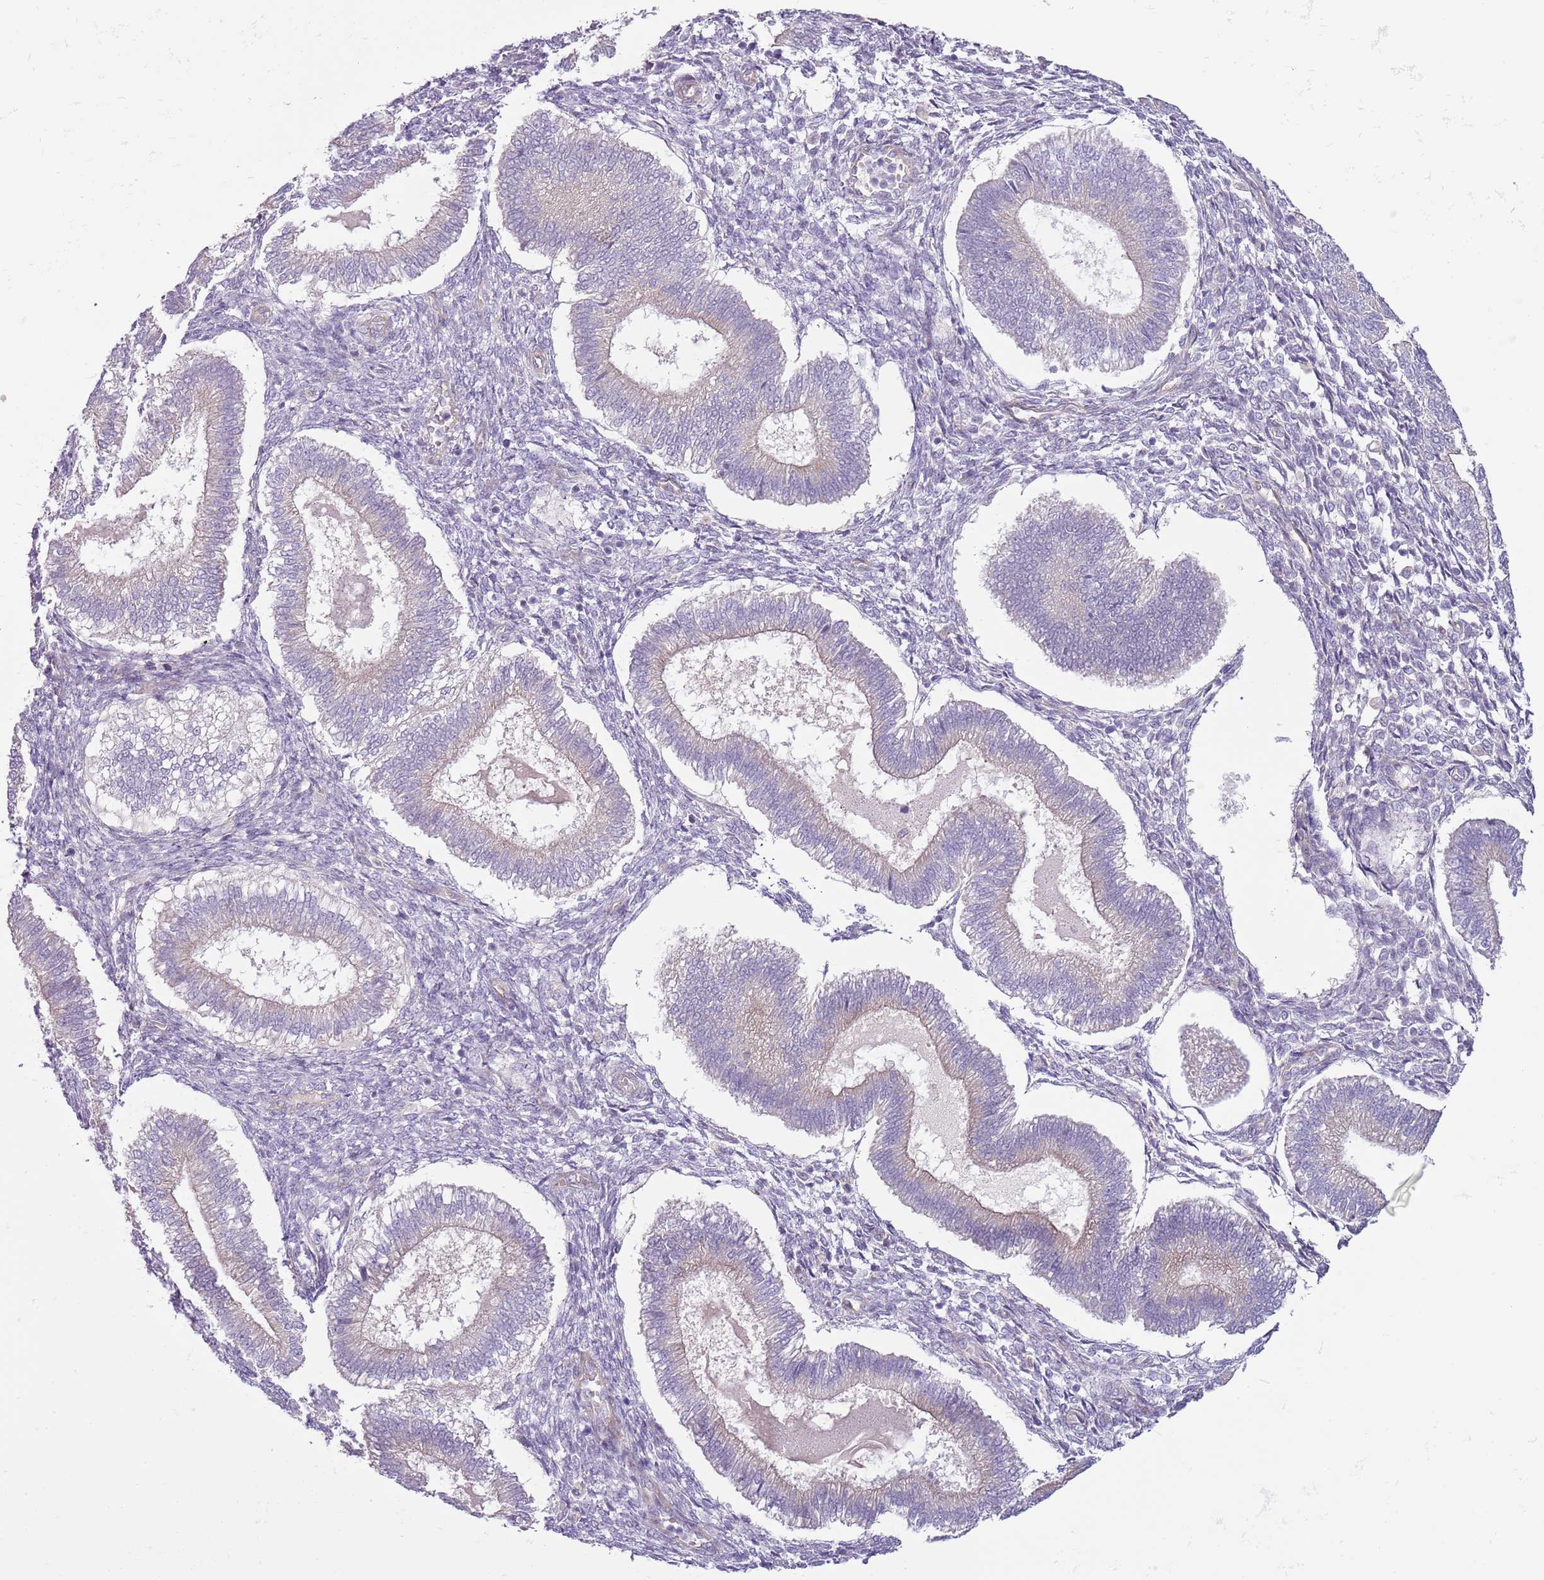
{"staining": {"intensity": "negative", "quantity": "none", "location": "none"}, "tissue": "endometrium", "cell_type": "Cells in endometrial stroma", "image_type": "normal", "snomed": [{"axis": "morphology", "description": "Normal tissue, NOS"}, {"axis": "topography", "description": "Endometrium"}], "caption": "Immunohistochemistry (IHC) histopathology image of normal endometrium: human endometrium stained with DAB demonstrates no significant protein positivity in cells in endometrial stroma. (DAB (3,3'-diaminobenzidine) immunohistochemistry (IHC) with hematoxylin counter stain).", "gene": "MRO", "patient": {"sex": "female", "age": 25}}